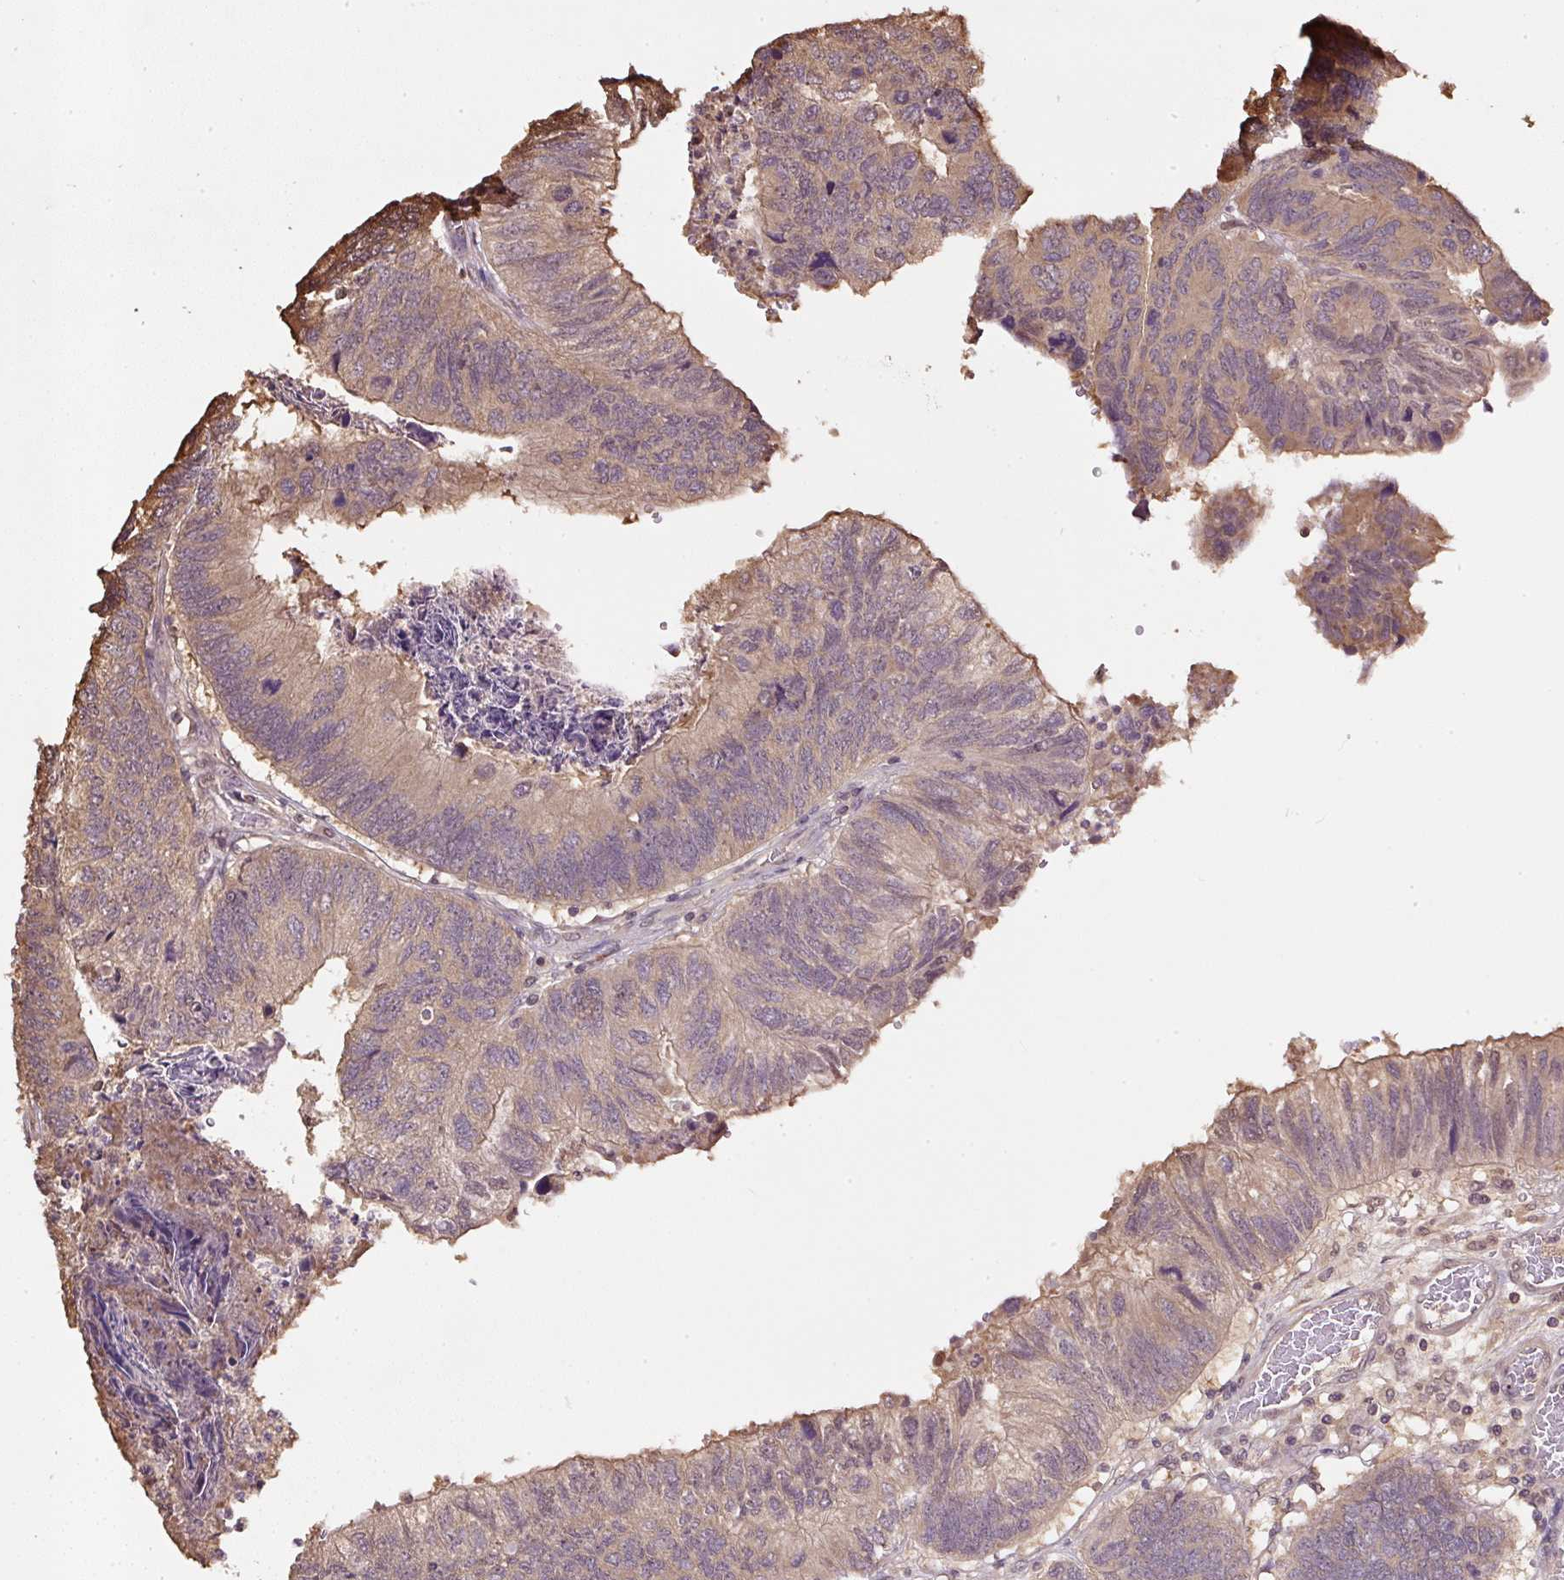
{"staining": {"intensity": "weak", "quantity": ">75%", "location": "cytoplasmic/membranous"}, "tissue": "colorectal cancer", "cell_type": "Tumor cells", "image_type": "cancer", "snomed": [{"axis": "morphology", "description": "Adenocarcinoma, NOS"}, {"axis": "topography", "description": "Colon"}], "caption": "Immunohistochemistry (IHC) of colorectal cancer (adenocarcinoma) displays low levels of weak cytoplasmic/membranous expression in approximately >75% of tumor cells. (Stains: DAB (3,3'-diaminobenzidine) in brown, nuclei in blue, Microscopy: brightfield microscopy at high magnification).", "gene": "TMEM170B", "patient": {"sex": "female", "age": 67}}